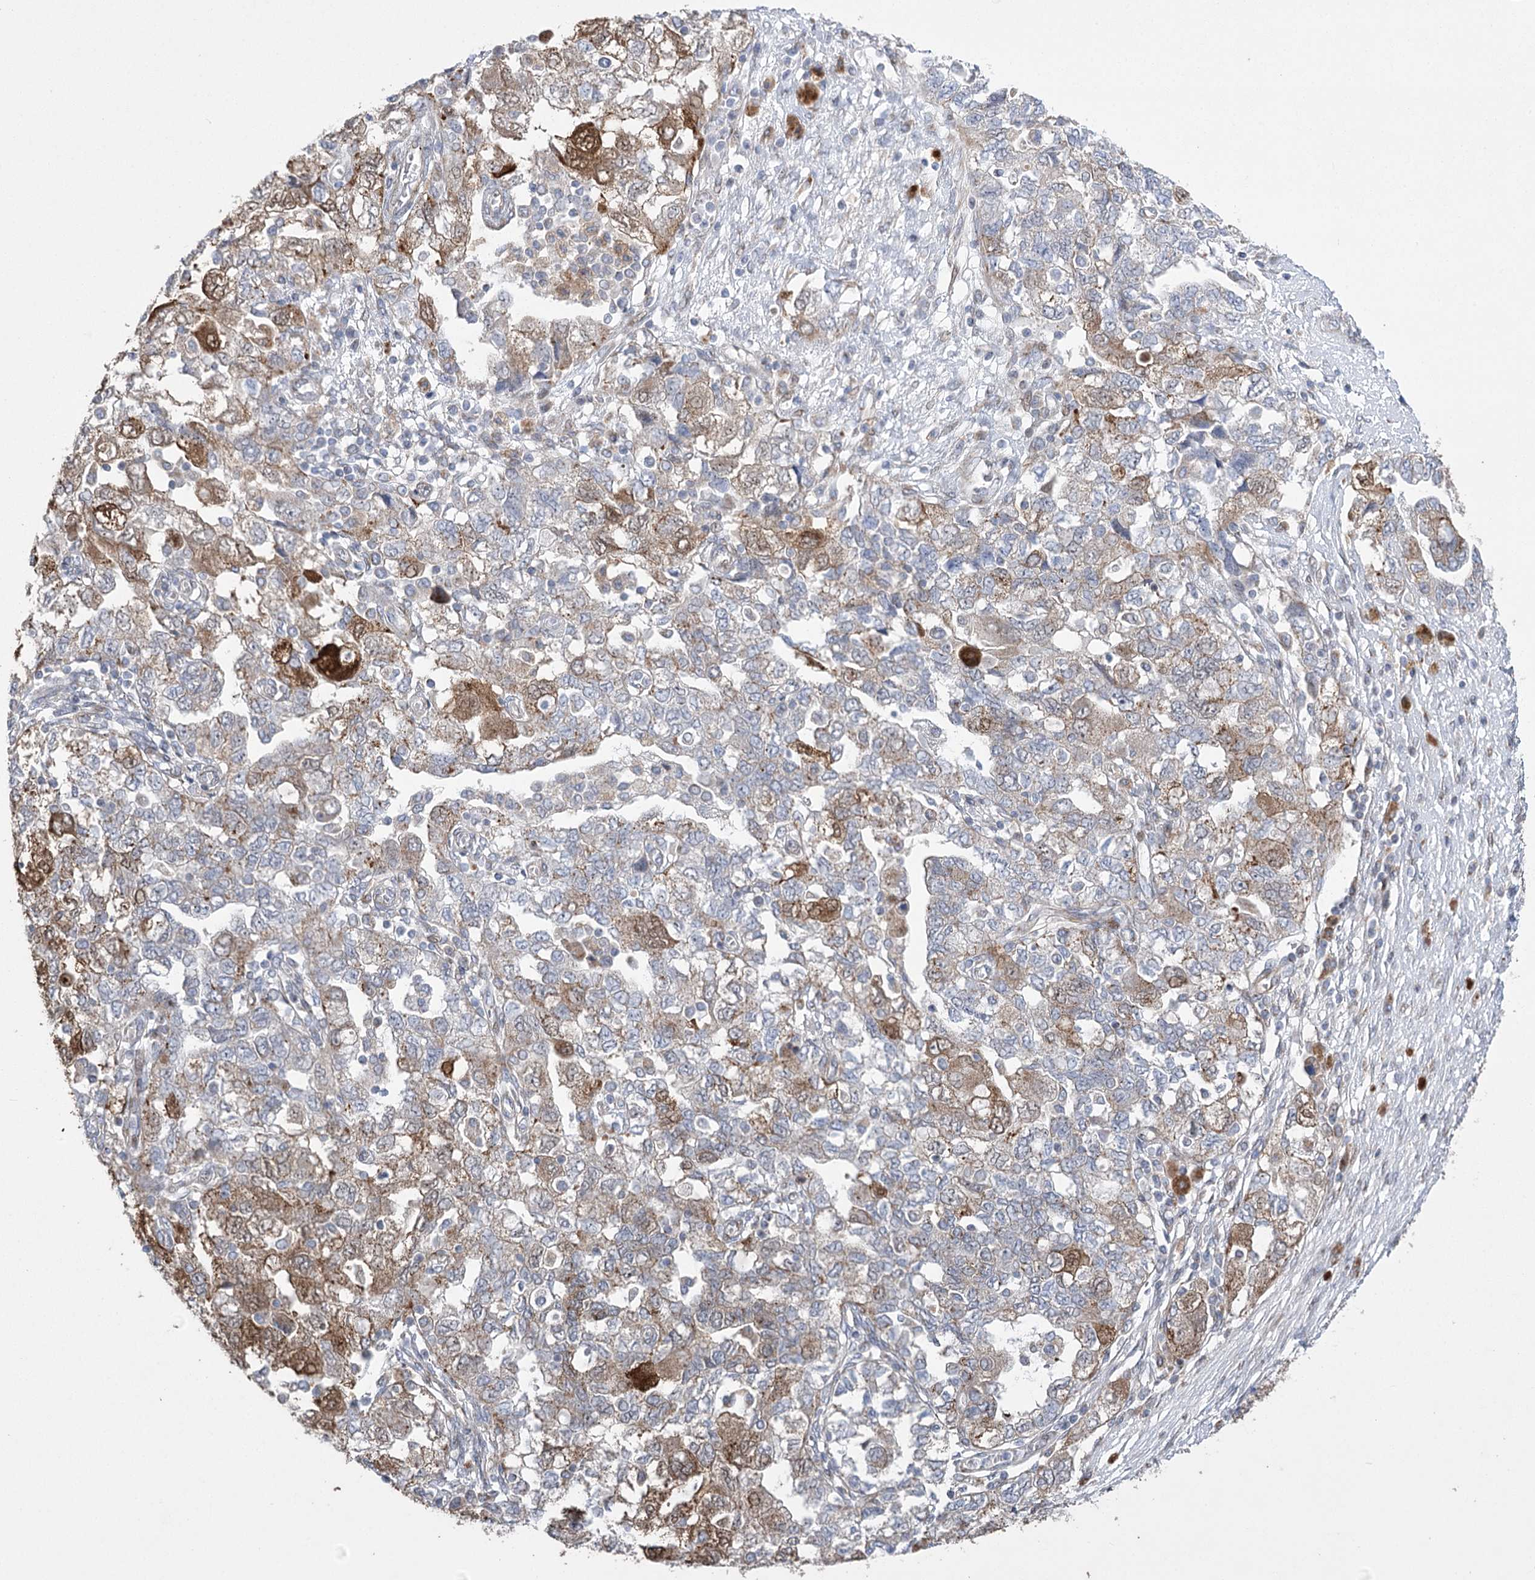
{"staining": {"intensity": "moderate", "quantity": "25%-75%", "location": "cytoplasmic/membranous"}, "tissue": "ovarian cancer", "cell_type": "Tumor cells", "image_type": "cancer", "snomed": [{"axis": "morphology", "description": "Carcinoma, NOS"}, {"axis": "morphology", "description": "Cystadenocarcinoma, serous, NOS"}, {"axis": "topography", "description": "Ovary"}], "caption": "Moderate cytoplasmic/membranous positivity is seen in approximately 25%-75% of tumor cells in ovarian cancer. The staining was performed using DAB, with brown indicating positive protein expression. Nuclei are stained blue with hematoxylin.", "gene": "NME7", "patient": {"sex": "female", "age": 69}}